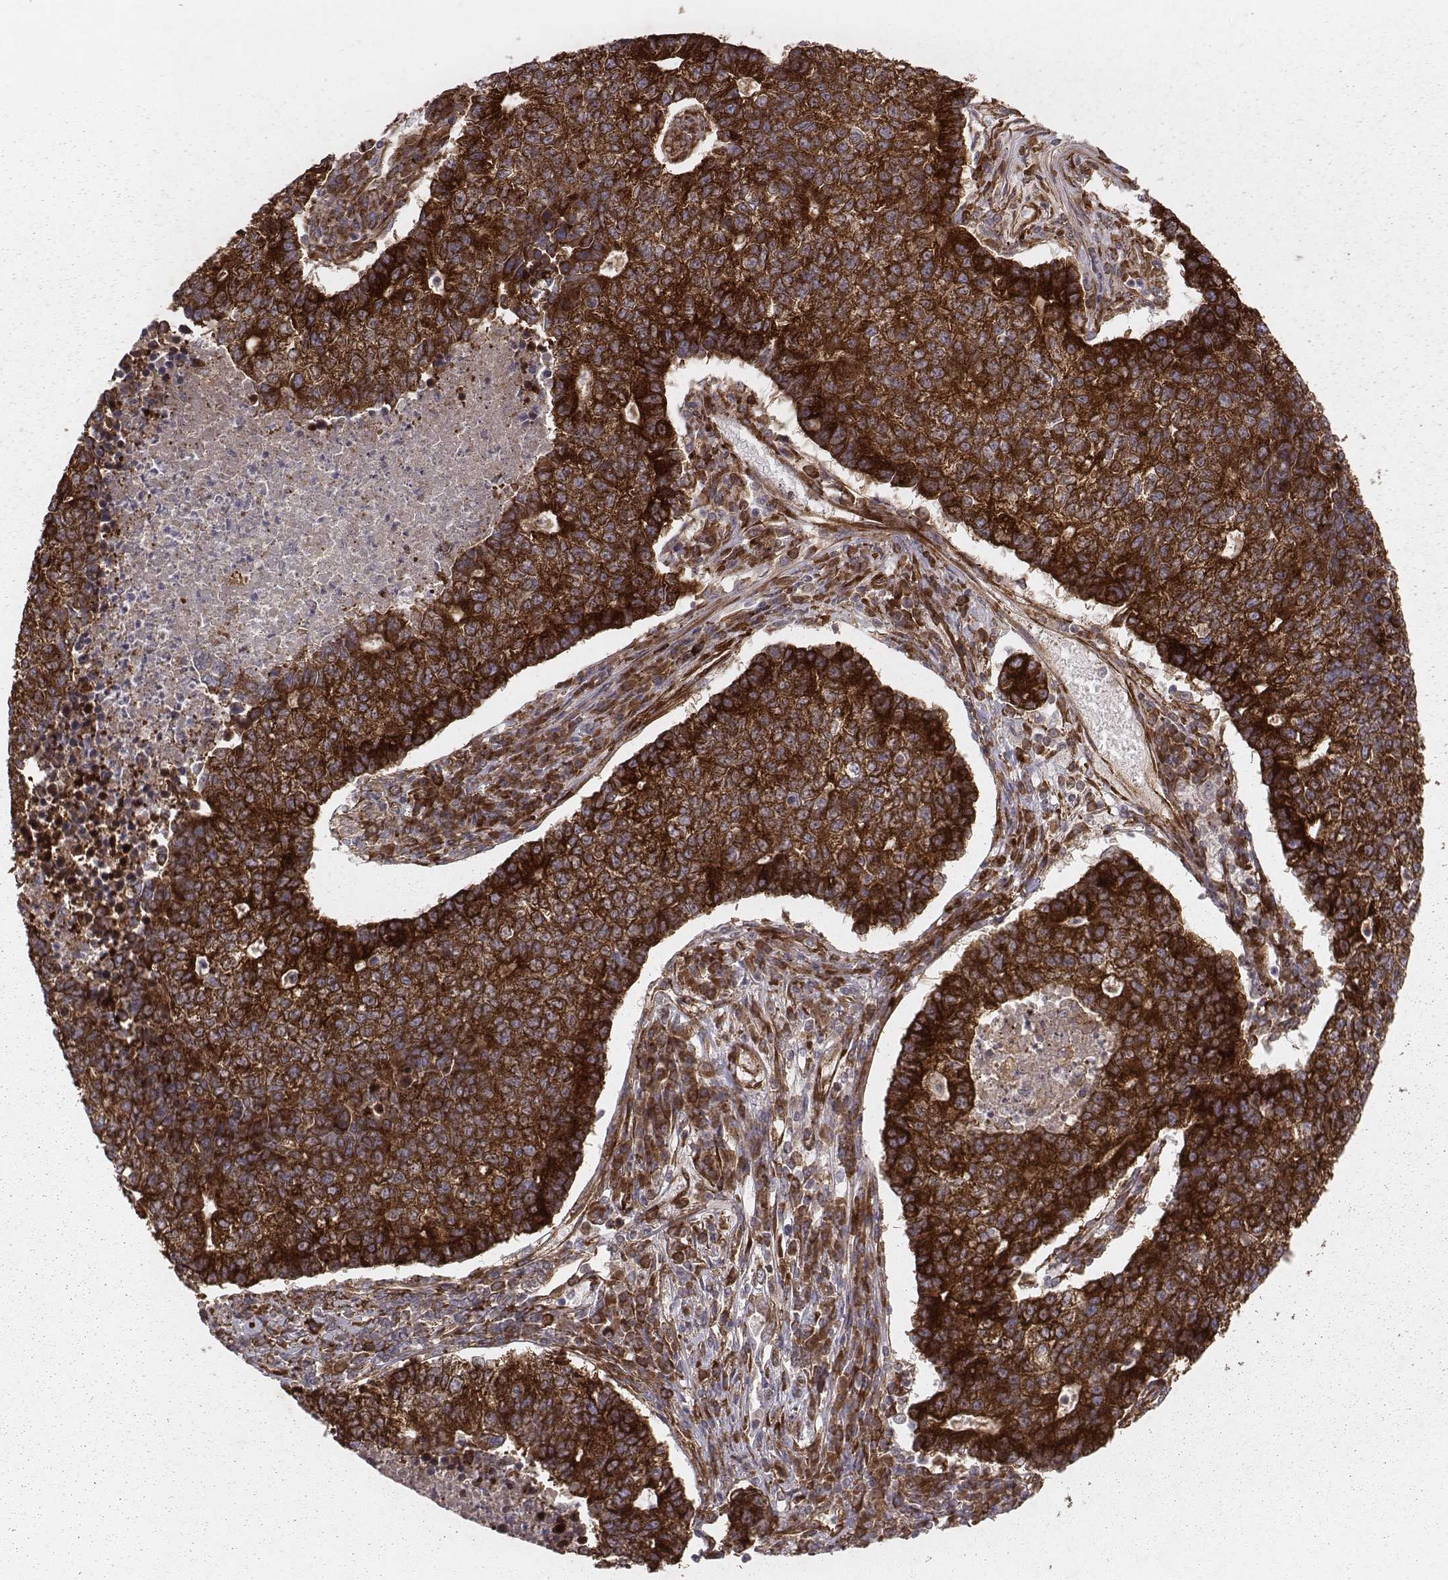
{"staining": {"intensity": "strong", "quantity": ">75%", "location": "cytoplasmic/membranous"}, "tissue": "lung cancer", "cell_type": "Tumor cells", "image_type": "cancer", "snomed": [{"axis": "morphology", "description": "Adenocarcinoma, NOS"}, {"axis": "topography", "description": "Lung"}], "caption": "Brown immunohistochemical staining in lung cancer displays strong cytoplasmic/membranous staining in approximately >75% of tumor cells.", "gene": "TXLNA", "patient": {"sex": "male", "age": 57}}